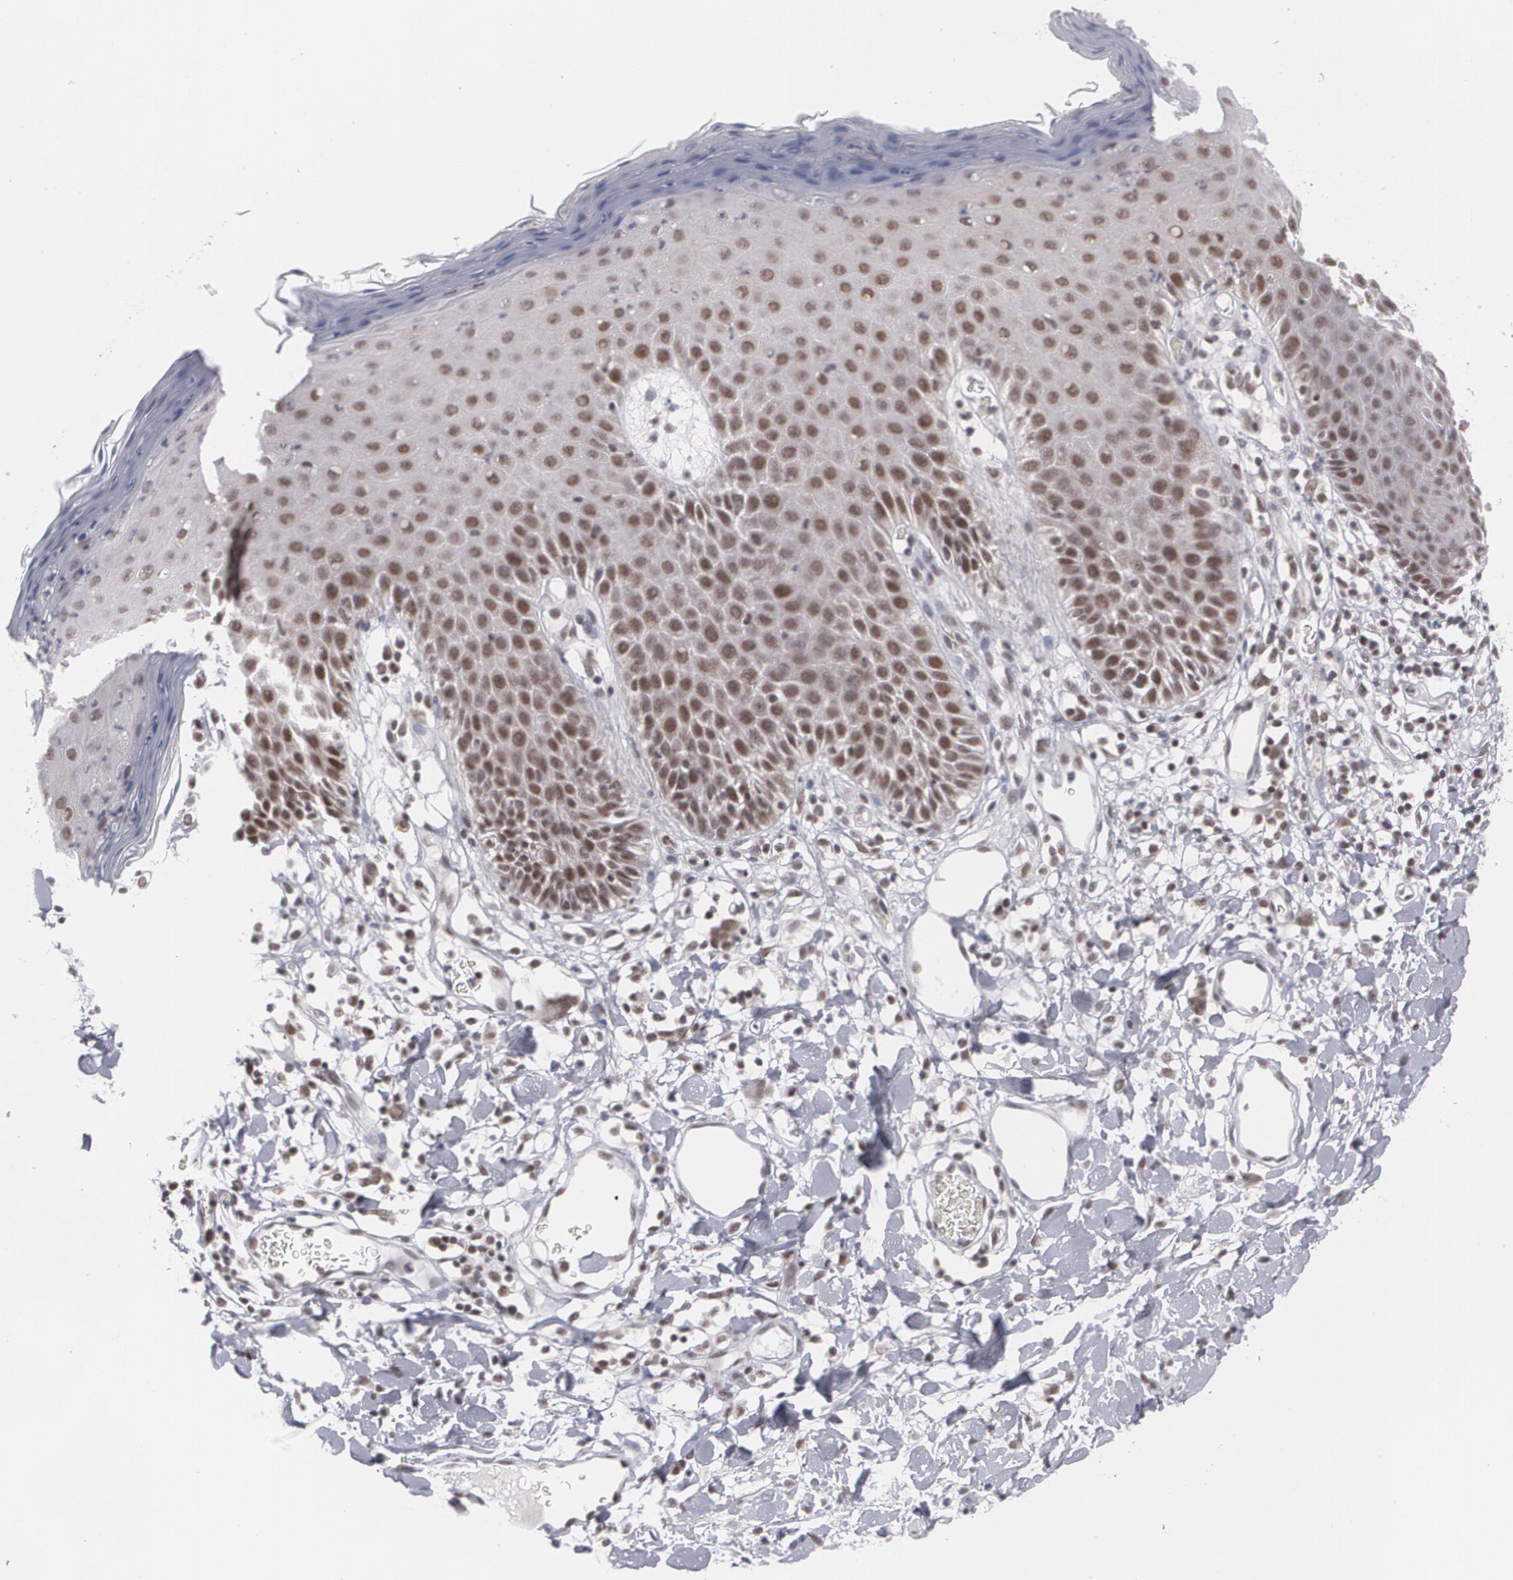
{"staining": {"intensity": "strong", "quantity": ">75%", "location": "nuclear"}, "tissue": "skin", "cell_type": "Epidermal cells", "image_type": "normal", "snomed": [{"axis": "morphology", "description": "Normal tissue, NOS"}, {"axis": "topography", "description": "Vulva"}, {"axis": "topography", "description": "Peripheral nerve tissue"}], "caption": "Immunohistochemistry (DAB) staining of benign skin reveals strong nuclear protein staining in about >75% of epidermal cells.", "gene": "MCL1", "patient": {"sex": "female", "age": 68}}